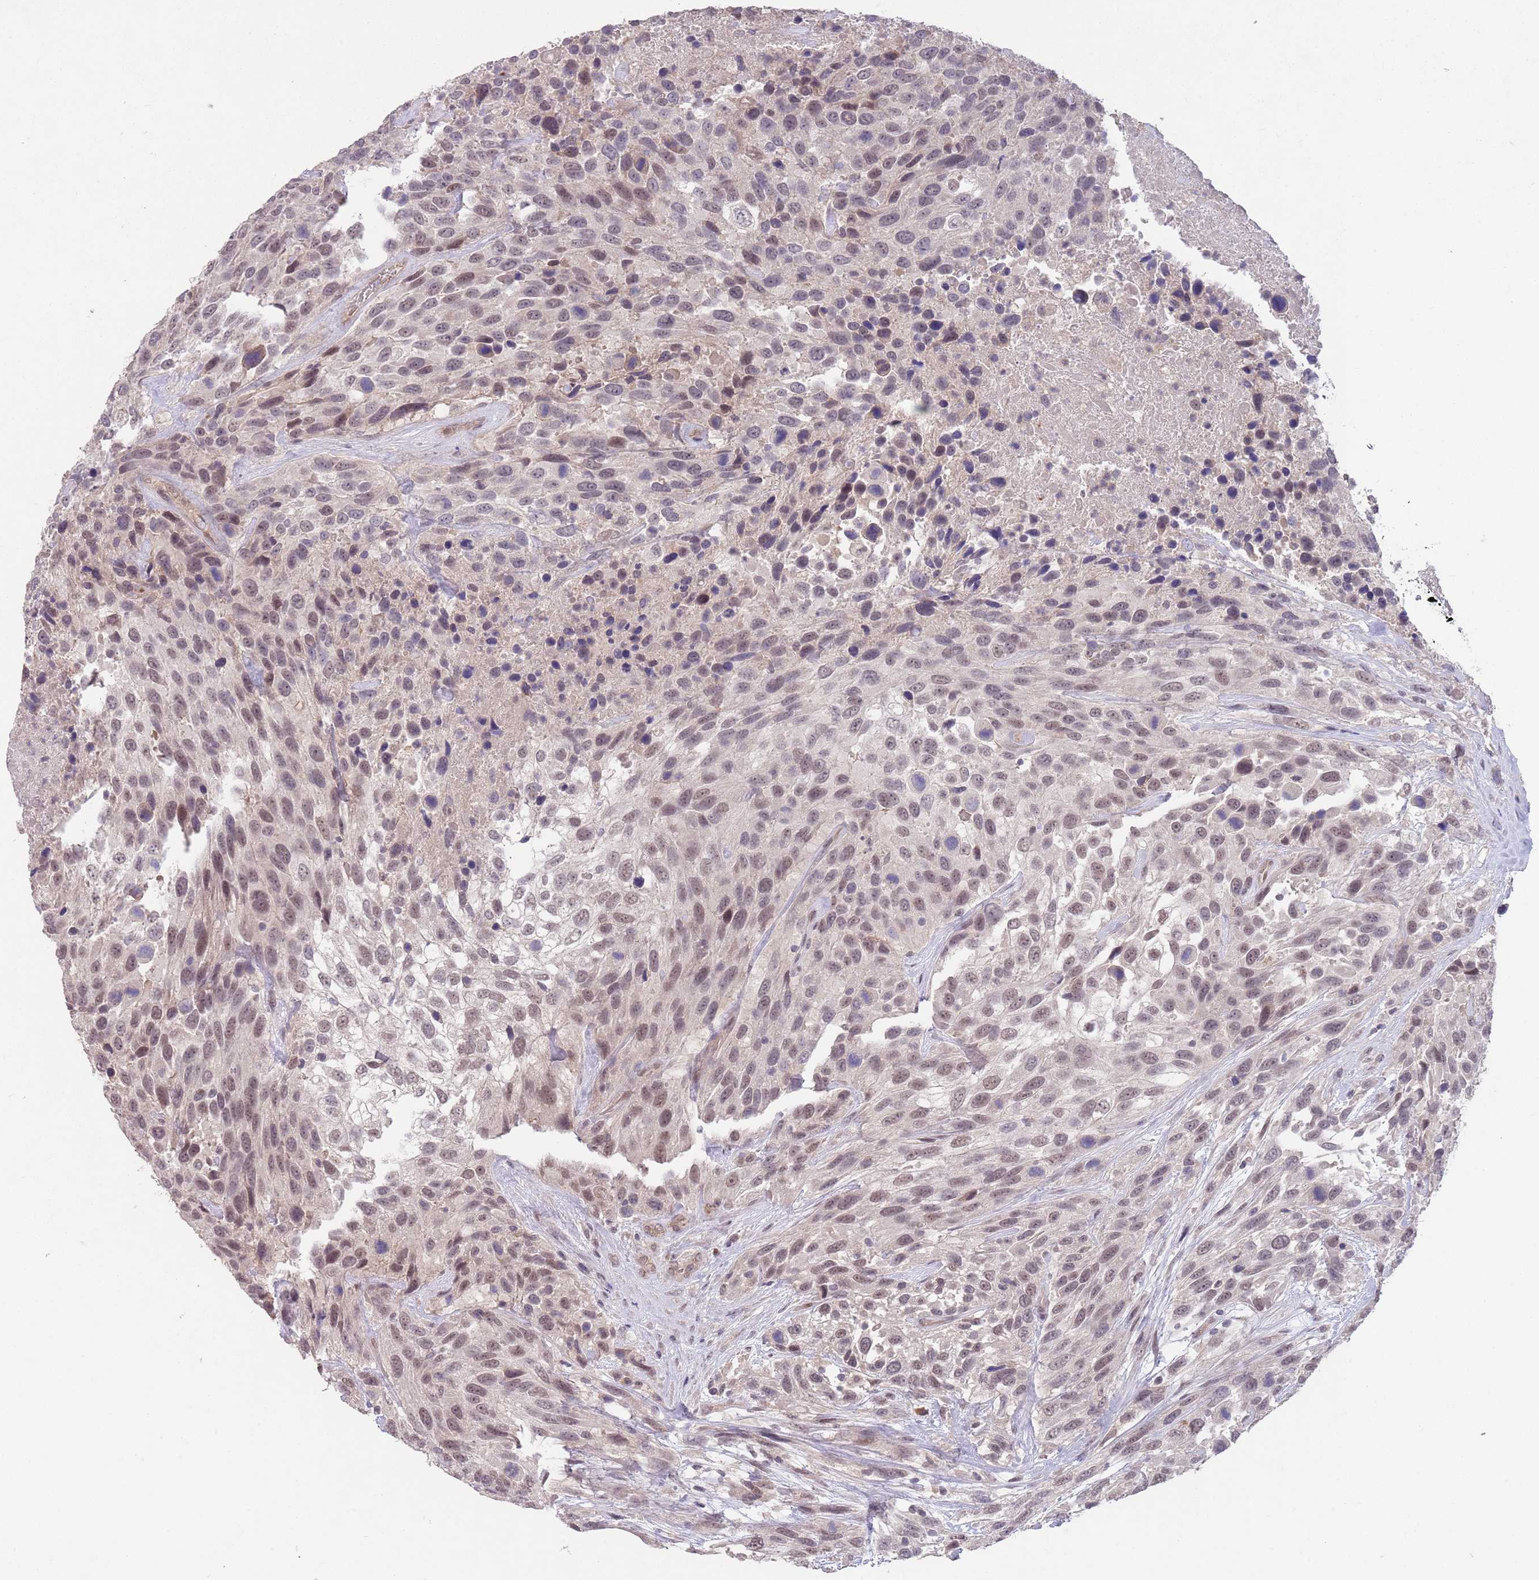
{"staining": {"intensity": "weak", "quantity": ">75%", "location": "nuclear"}, "tissue": "urothelial cancer", "cell_type": "Tumor cells", "image_type": "cancer", "snomed": [{"axis": "morphology", "description": "Urothelial carcinoma, High grade"}, {"axis": "topography", "description": "Urinary bladder"}], "caption": "Human high-grade urothelial carcinoma stained for a protein (brown) exhibits weak nuclear positive positivity in about >75% of tumor cells.", "gene": "MEI1", "patient": {"sex": "female", "age": 70}}